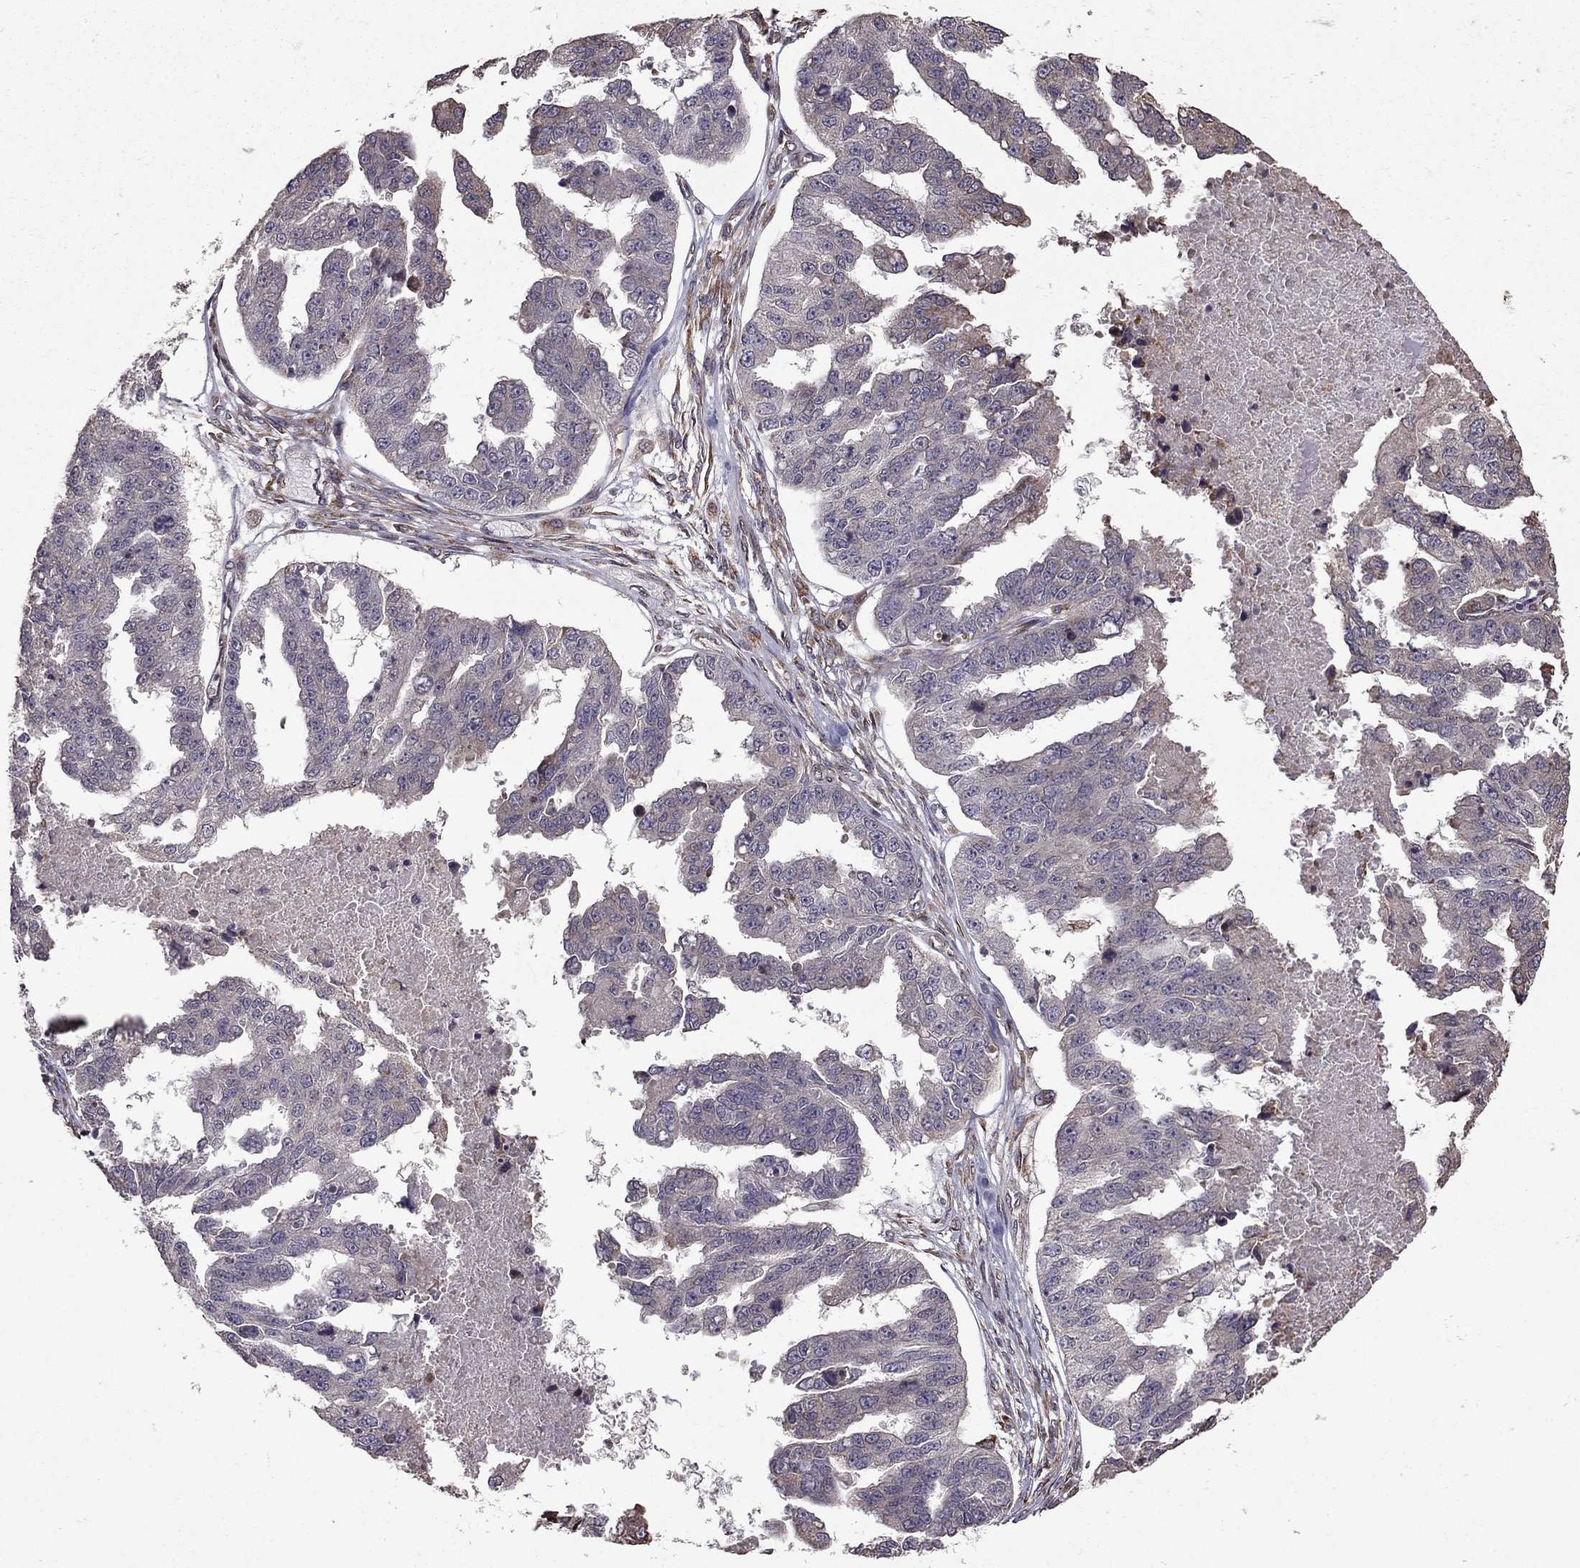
{"staining": {"intensity": "weak", "quantity": "<25%", "location": "cytoplasmic/membranous"}, "tissue": "ovarian cancer", "cell_type": "Tumor cells", "image_type": "cancer", "snomed": [{"axis": "morphology", "description": "Cystadenocarcinoma, serous, NOS"}, {"axis": "topography", "description": "Ovary"}], "caption": "Tumor cells show no significant protein positivity in serous cystadenocarcinoma (ovarian).", "gene": "IKBIP", "patient": {"sex": "female", "age": 58}}